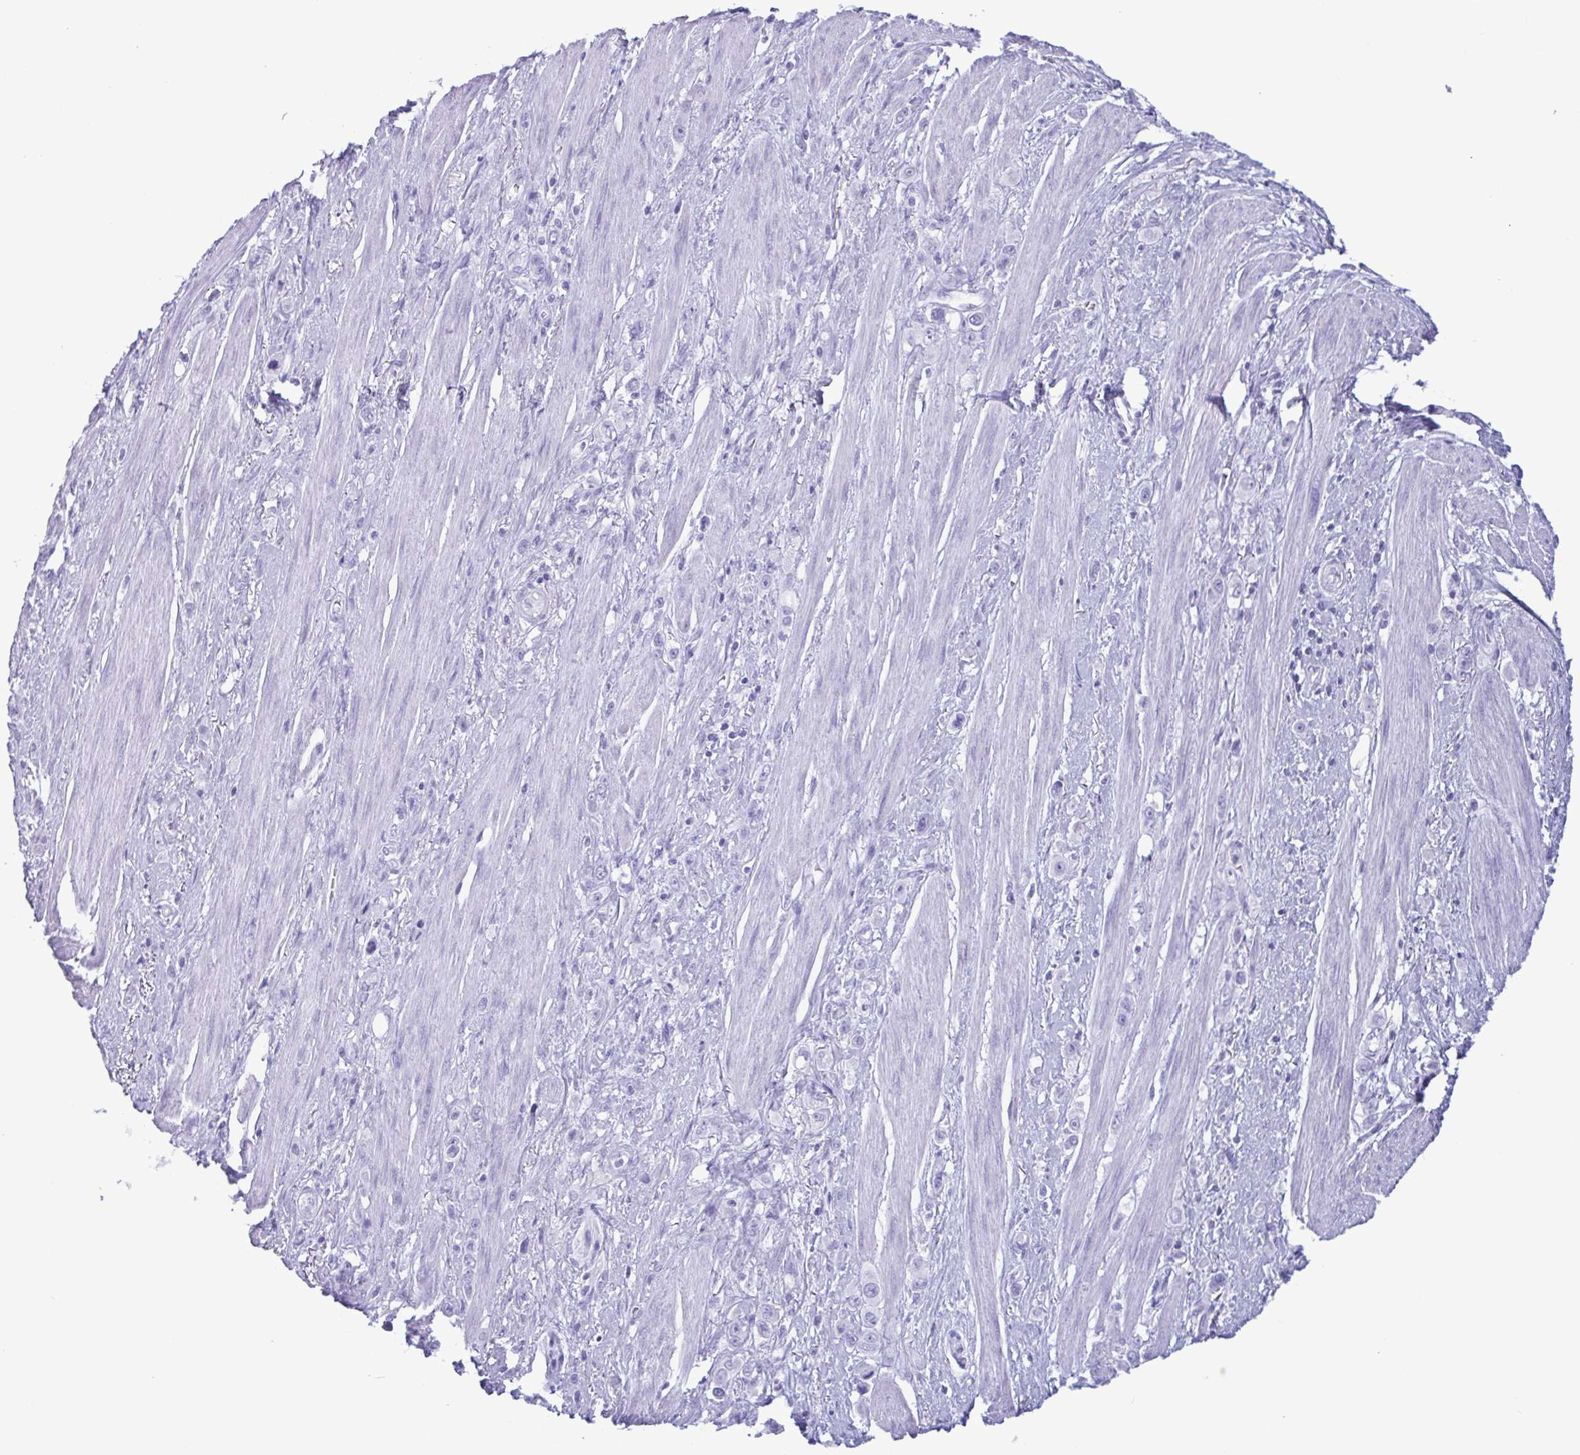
{"staining": {"intensity": "negative", "quantity": "none", "location": "none"}, "tissue": "stomach cancer", "cell_type": "Tumor cells", "image_type": "cancer", "snomed": [{"axis": "morphology", "description": "Adenocarcinoma, NOS"}, {"axis": "topography", "description": "Stomach, upper"}], "caption": "Stomach cancer (adenocarcinoma) stained for a protein using IHC exhibits no positivity tumor cells.", "gene": "LTF", "patient": {"sex": "male", "age": 75}}